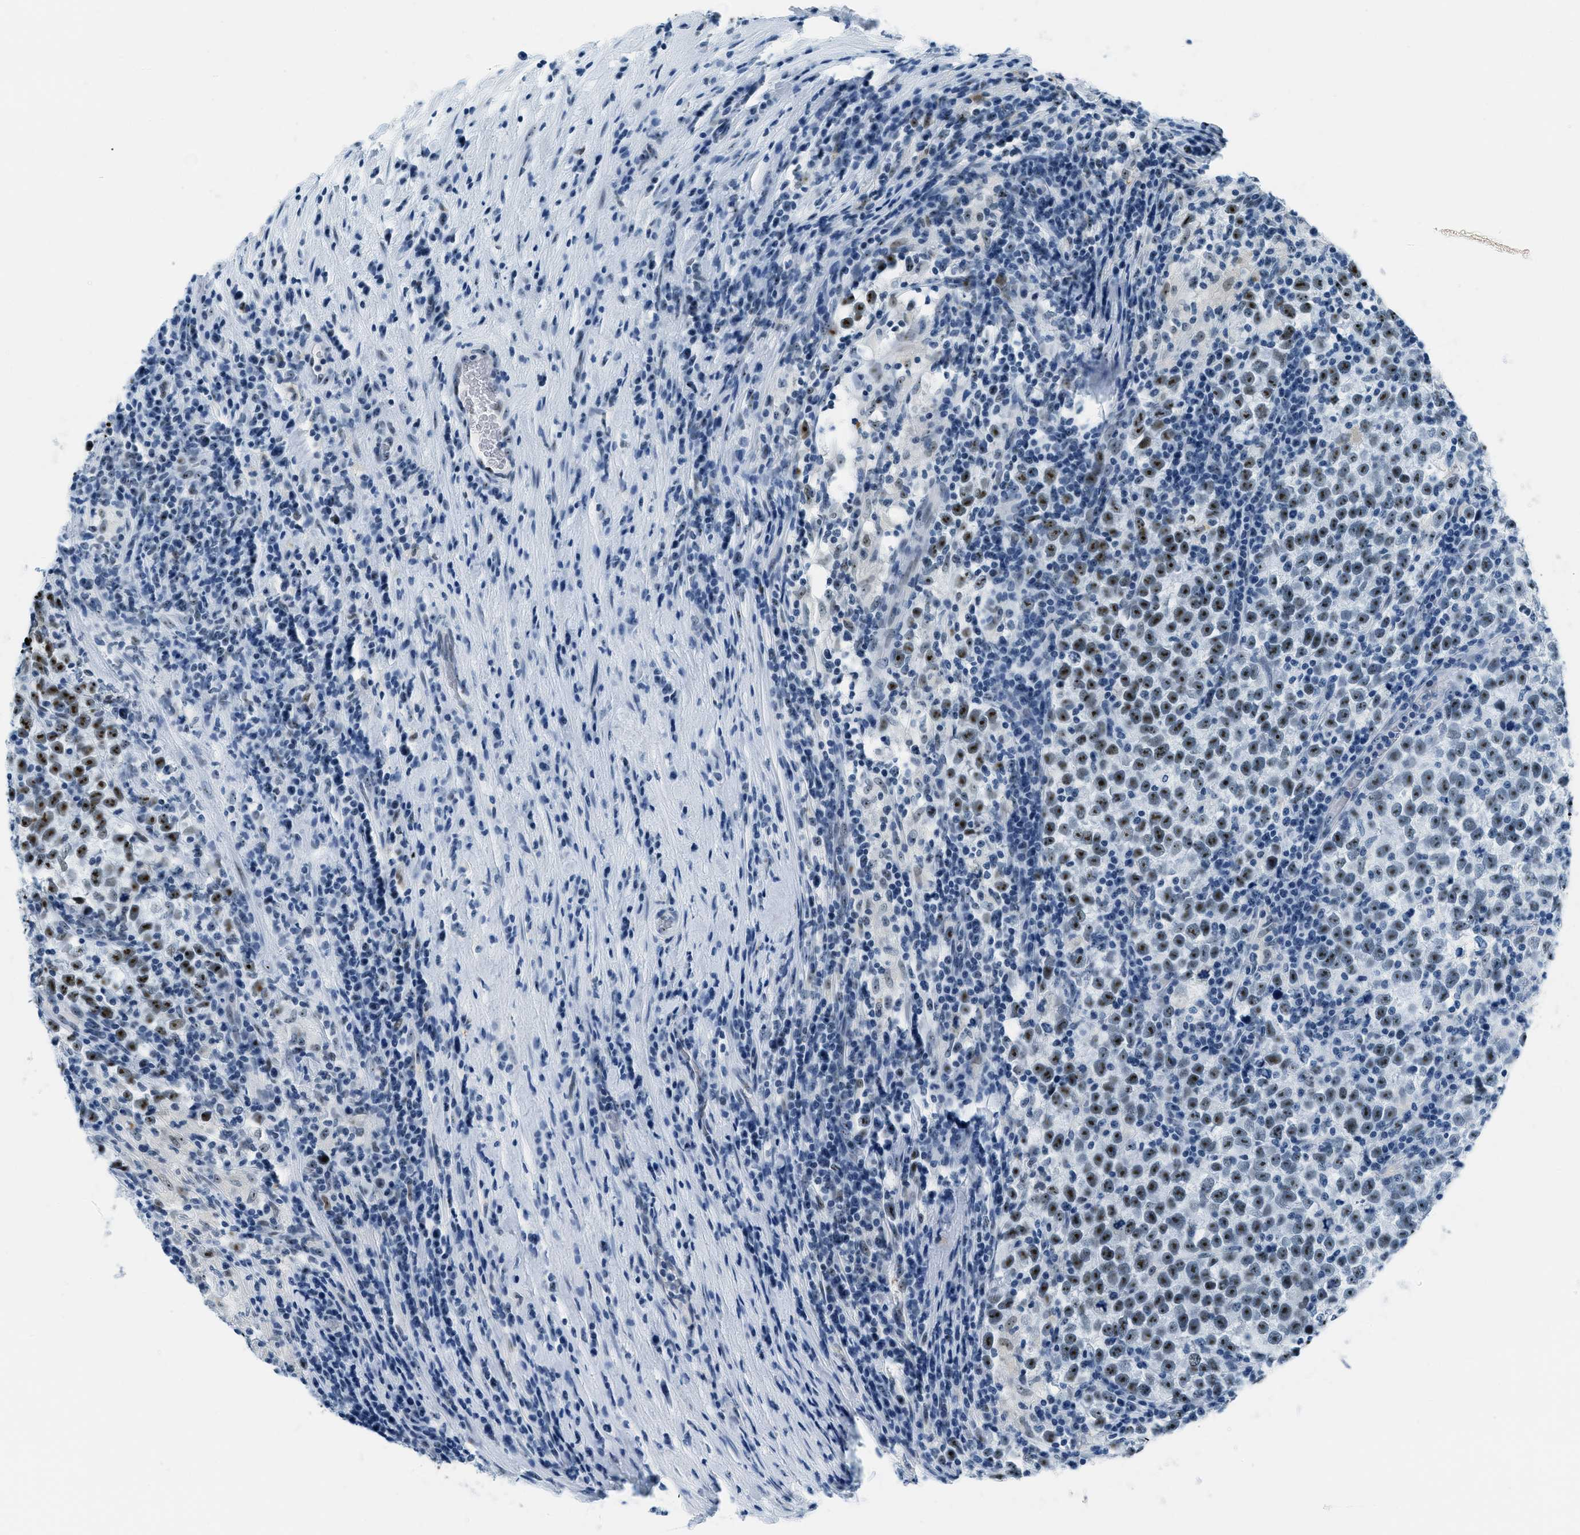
{"staining": {"intensity": "moderate", "quantity": ">75%", "location": "nuclear"}, "tissue": "testis cancer", "cell_type": "Tumor cells", "image_type": "cancer", "snomed": [{"axis": "morphology", "description": "Normal tissue, NOS"}, {"axis": "morphology", "description": "Seminoma, NOS"}, {"axis": "topography", "description": "Testis"}], "caption": "A medium amount of moderate nuclear positivity is identified in about >75% of tumor cells in seminoma (testis) tissue. (DAB (3,3'-diaminobenzidine) IHC, brown staining for protein, blue staining for nuclei).", "gene": "PLA2G2A", "patient": {"sex": "male", "age": 43}}